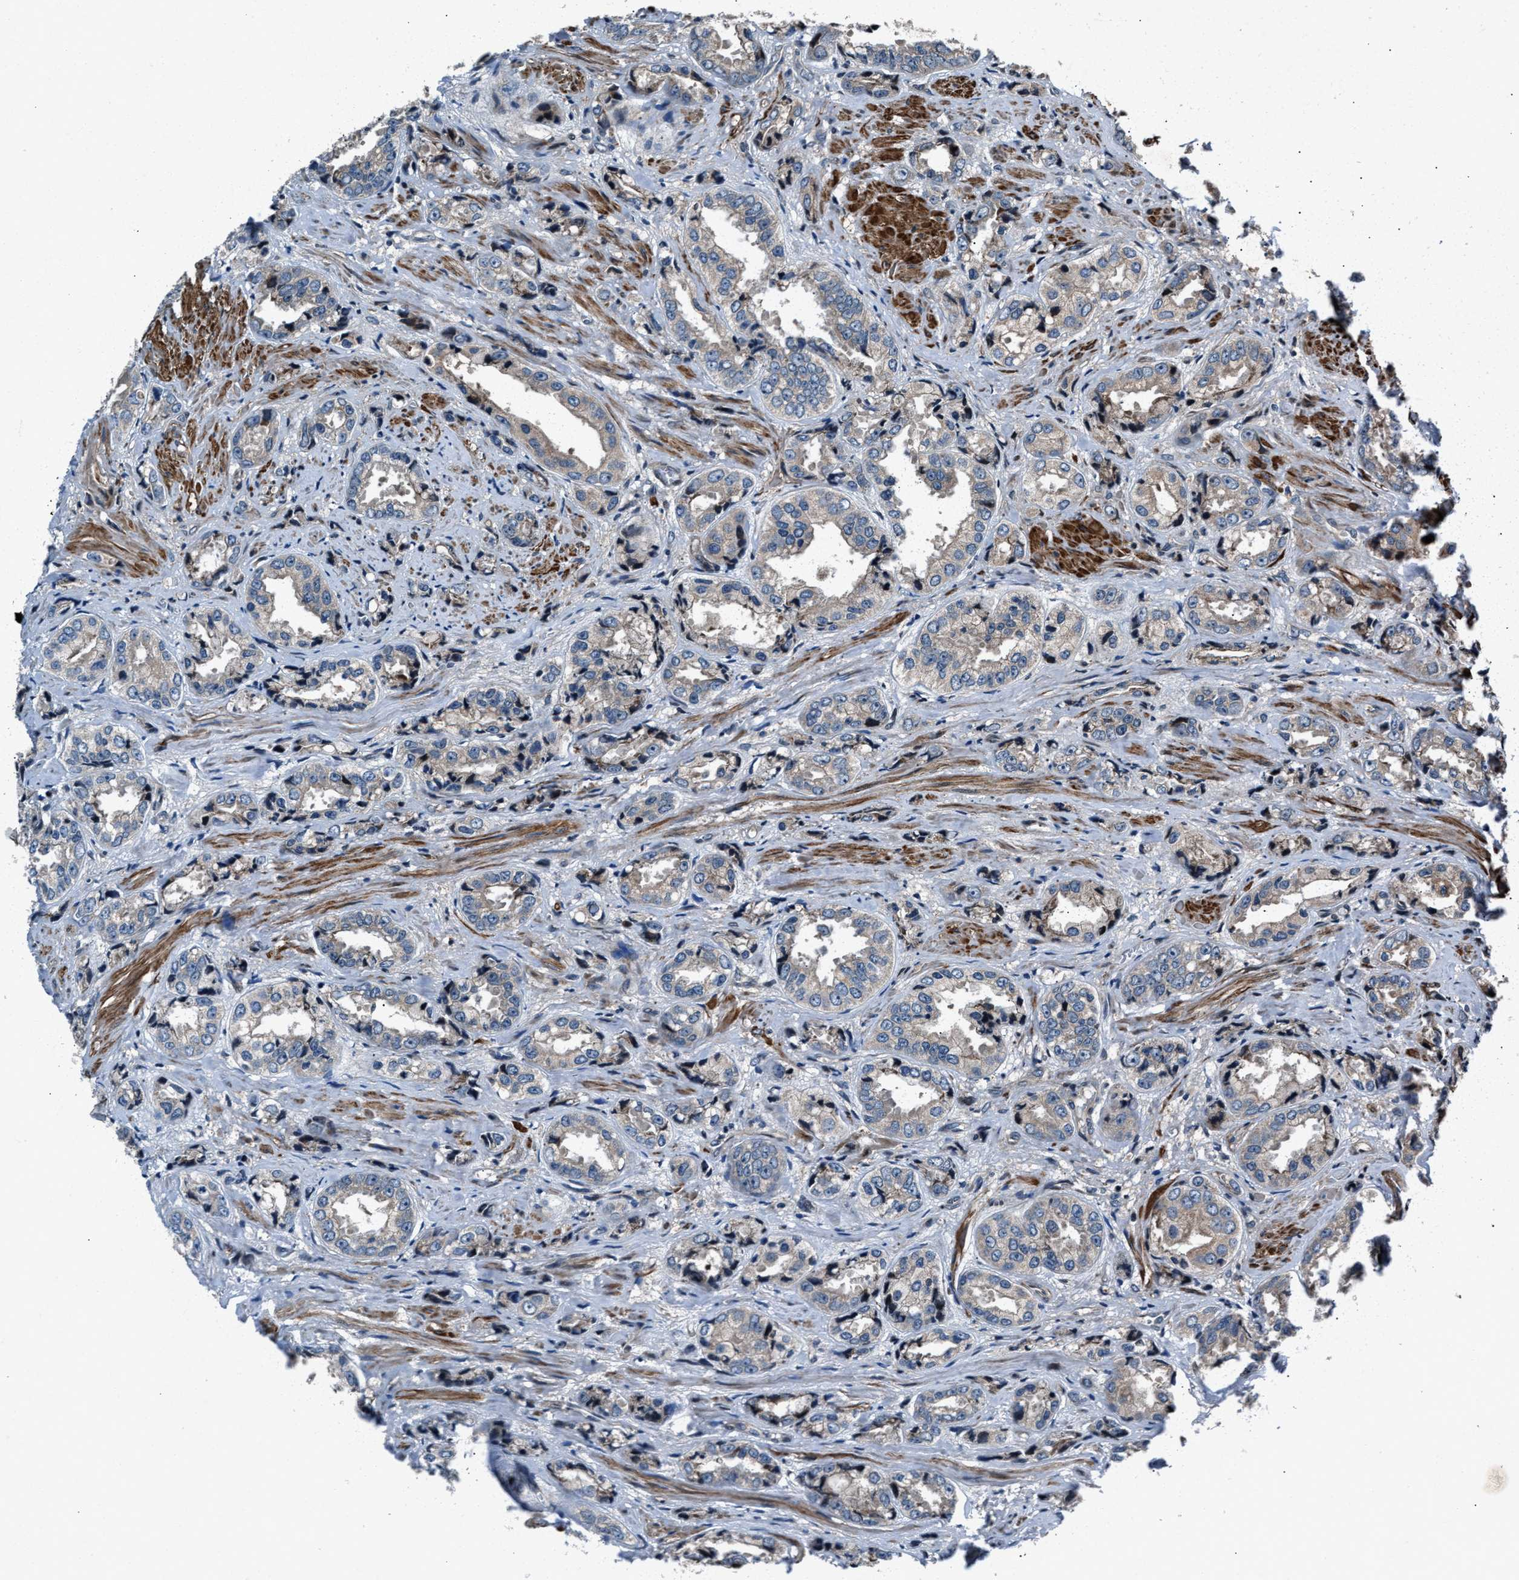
{"staining": {"intensity": "negative", "quantity": "none", "location": "none"}, "tissue": "prostate cancer", "cell_type": "Tumor cells", "image_type": "cancer", "snomed": [{"axis": "morphology", "description": "Adenocarcinoma, High grade"}, {"axis": "topography", "description": "Prostate"}], "caption": "Immunohistochemical staining of human high-grade adenocarcinoma (prostate) reveals no significant positivity in tumor cells.", "gene": "DYNC2I1", "patient": {"sex": "male", "age": 61}}